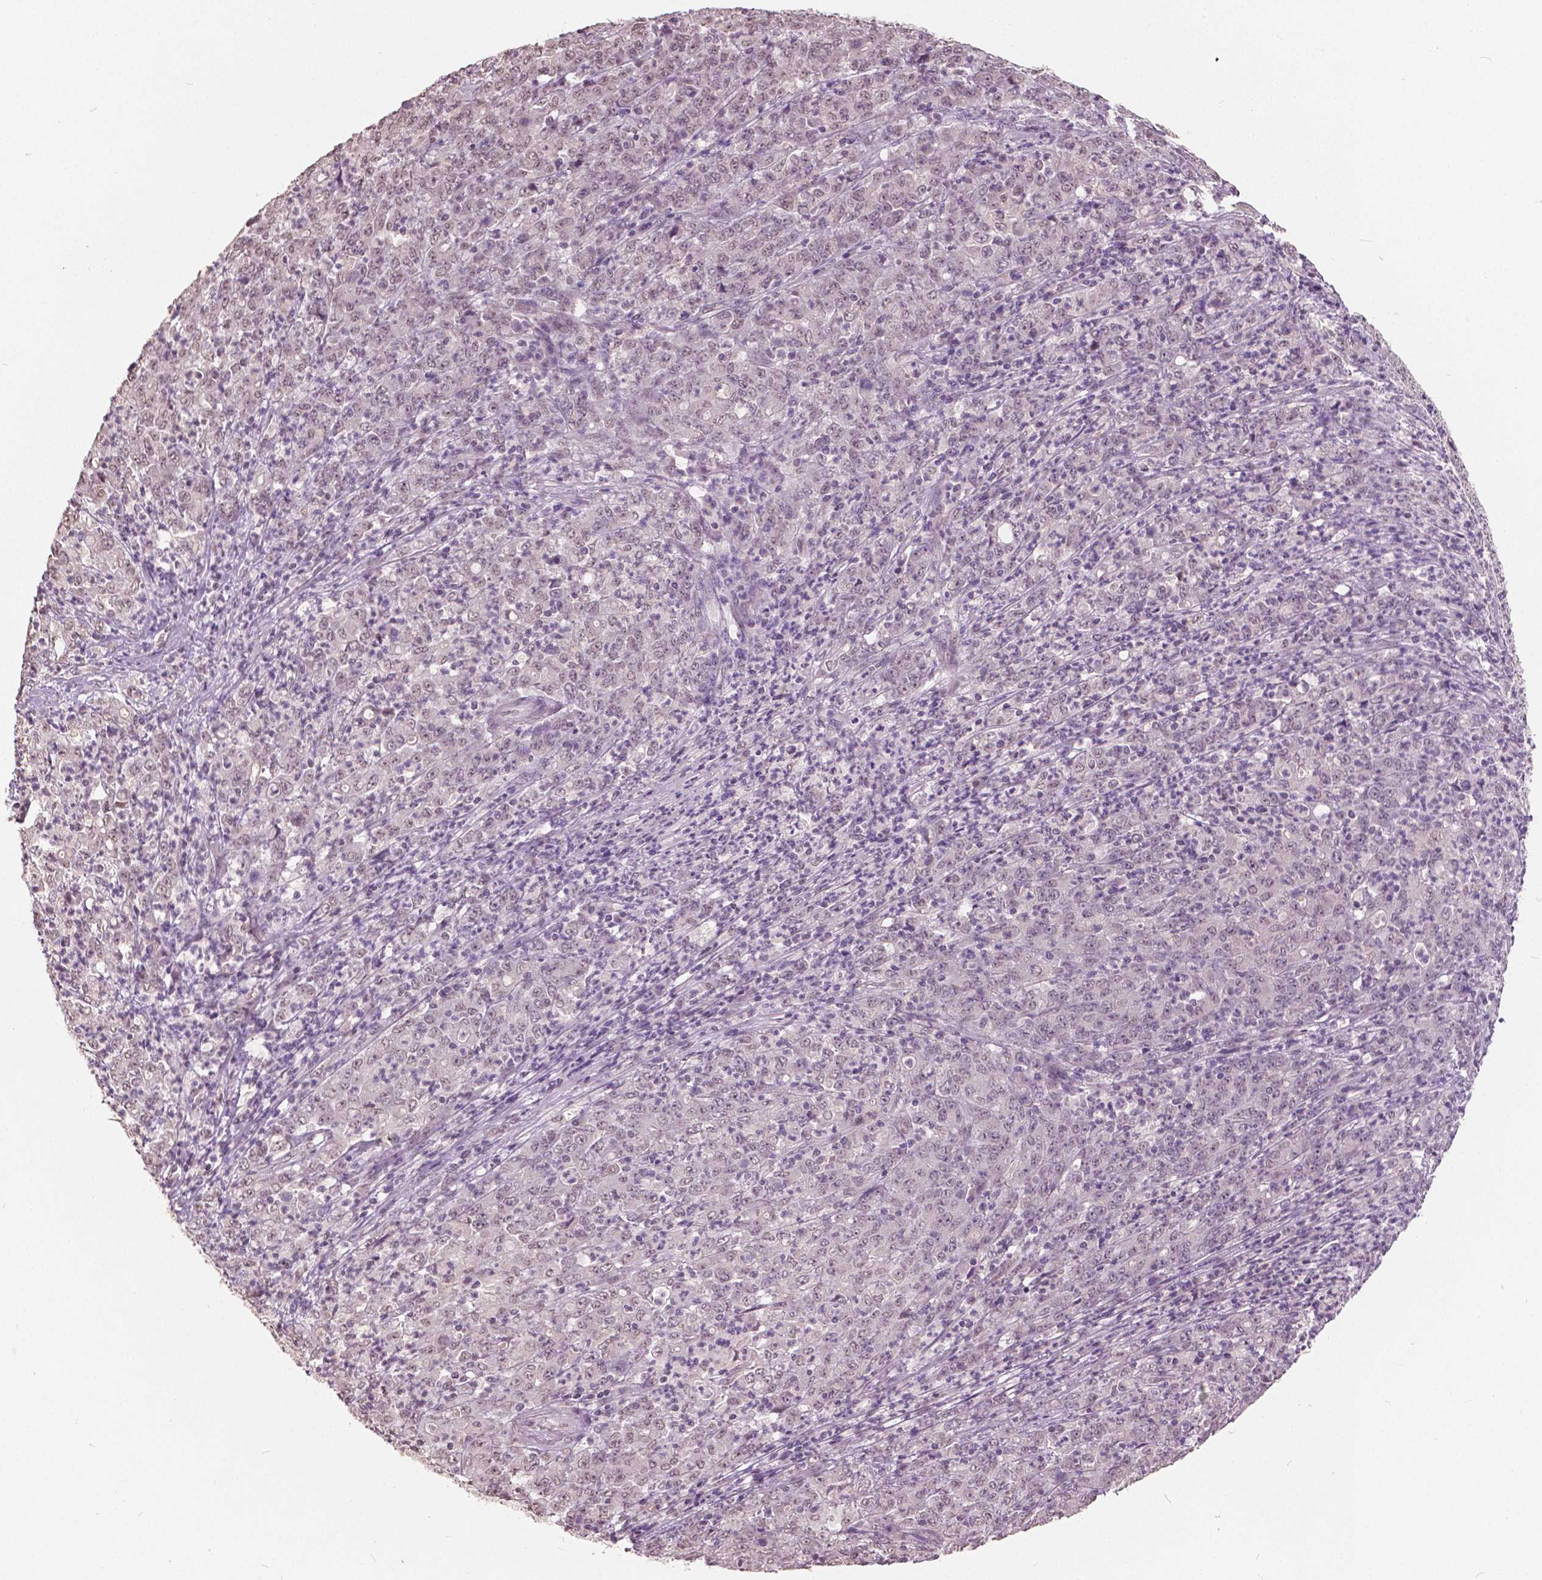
{"staining": {"intensity": "weak", "quantity": "25%-75%", "location": "nuclear"}, "tissue": "stomach cancer", "cell_type": "Tumor cells", "image_type": "cancer", "snomed": [{"axis": "morphology", "description": "Adenocarcinoma, NOS"}, {"axis": "topography", "description": "Stomach, lower"}], "caption": "Stomach cancer (adenocarcinoma) was stained to show a protein in brown. There is low levels of weak nuclear positivity in approximately 25%-75% of tumor cells.", "gene": "HOXA10", "patient": {"sex": "female", "age": 71}}